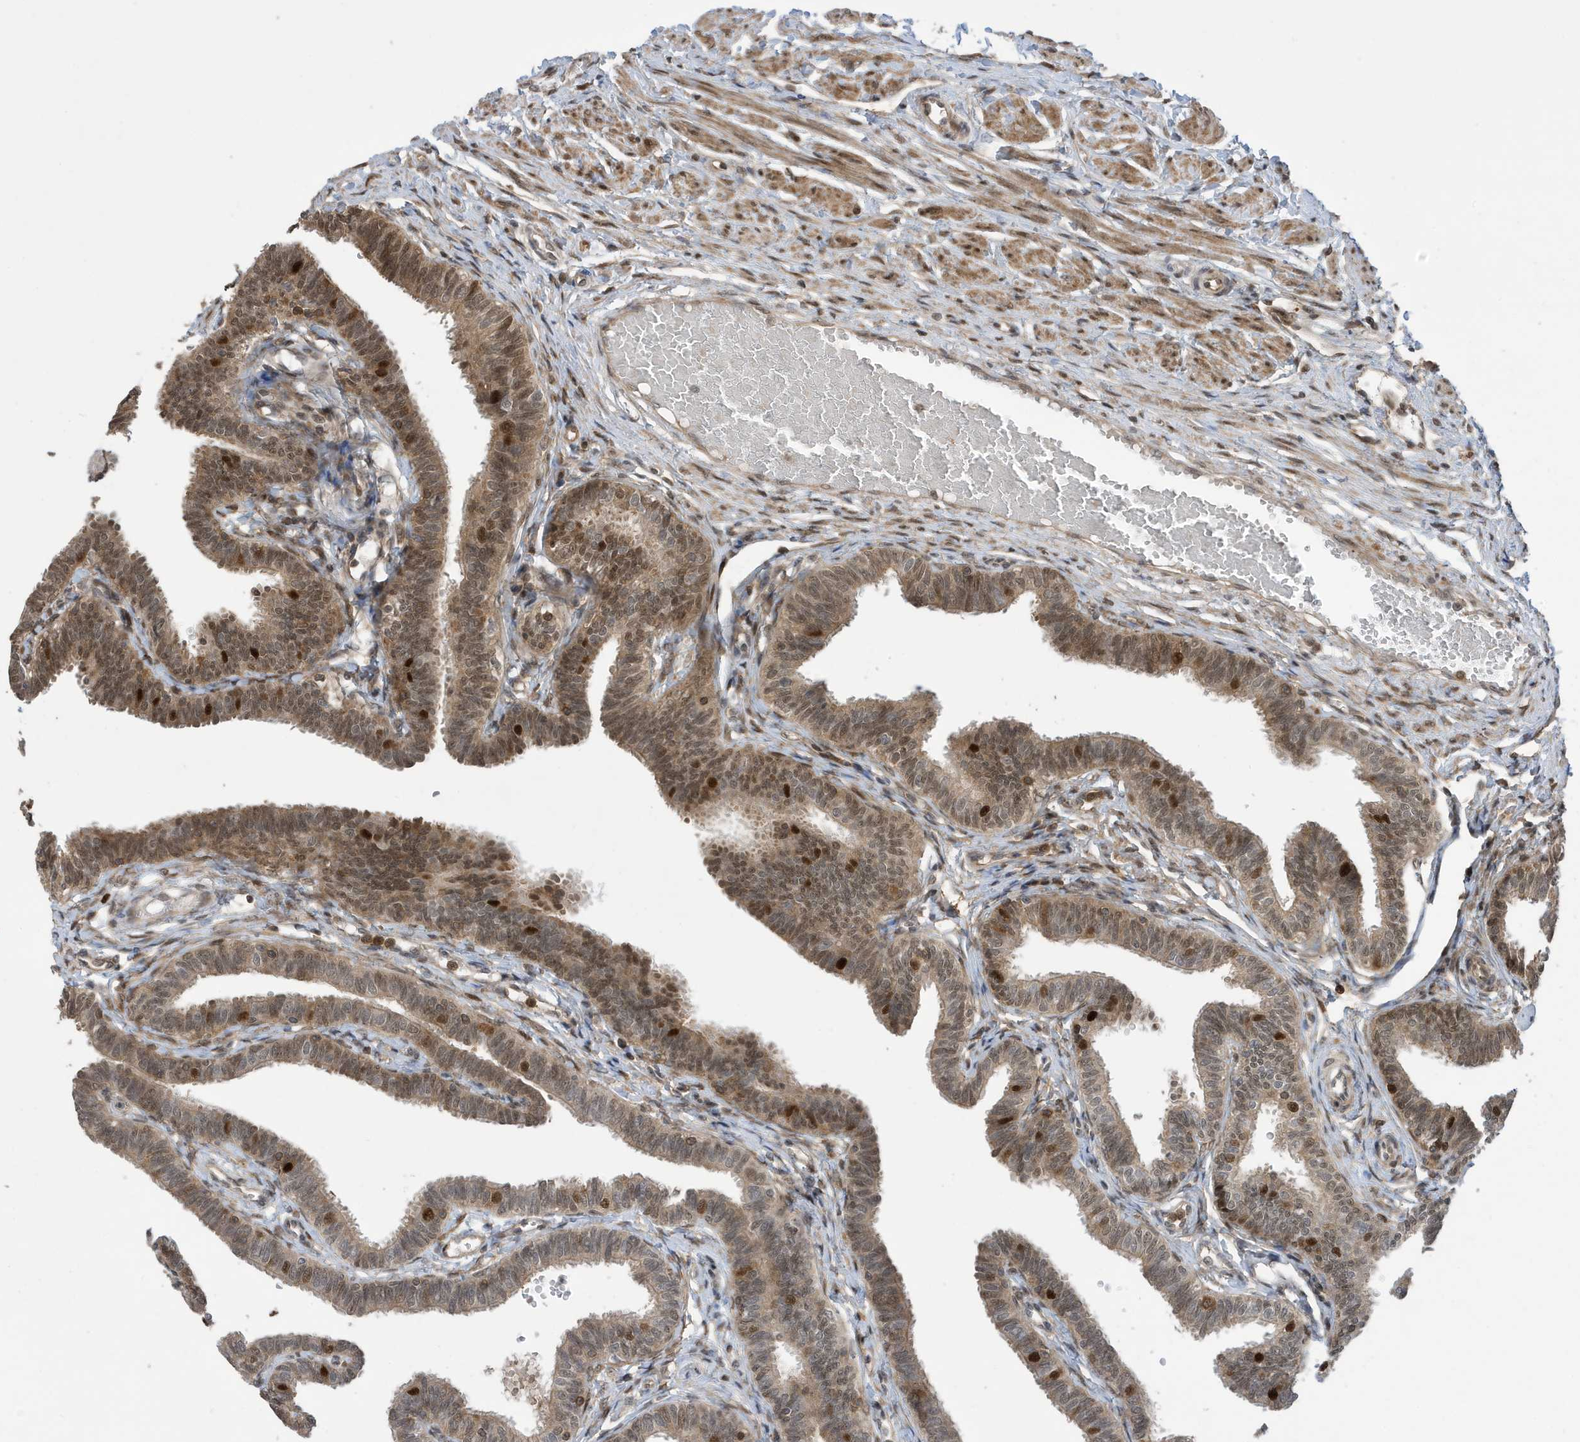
{"staining": {"intensity": "moderate", "quantity": ">75%", "location": "cytoplasmic/membranous,nuclear"}, "tissue": "fallopian tube", "cell_type": "Glandular cells", "image_type": "normal", "snomed": [{"axis": "morphology", "description": "Normal tissue, NOS"}, {"axis": "topography", "description": "Fallopian tube"}, {"axis": "topography", "description": "Ovary"}], "caption": "There is medium levels of moderate cytoplasmic/membranous,nuclear positivity in glandular cells of benign fallopian tube, as demonstrated by immunohistochemical staining (brown color).", "gene": "UBQLN1", "patient": {"sex": "female", "age": 23}}